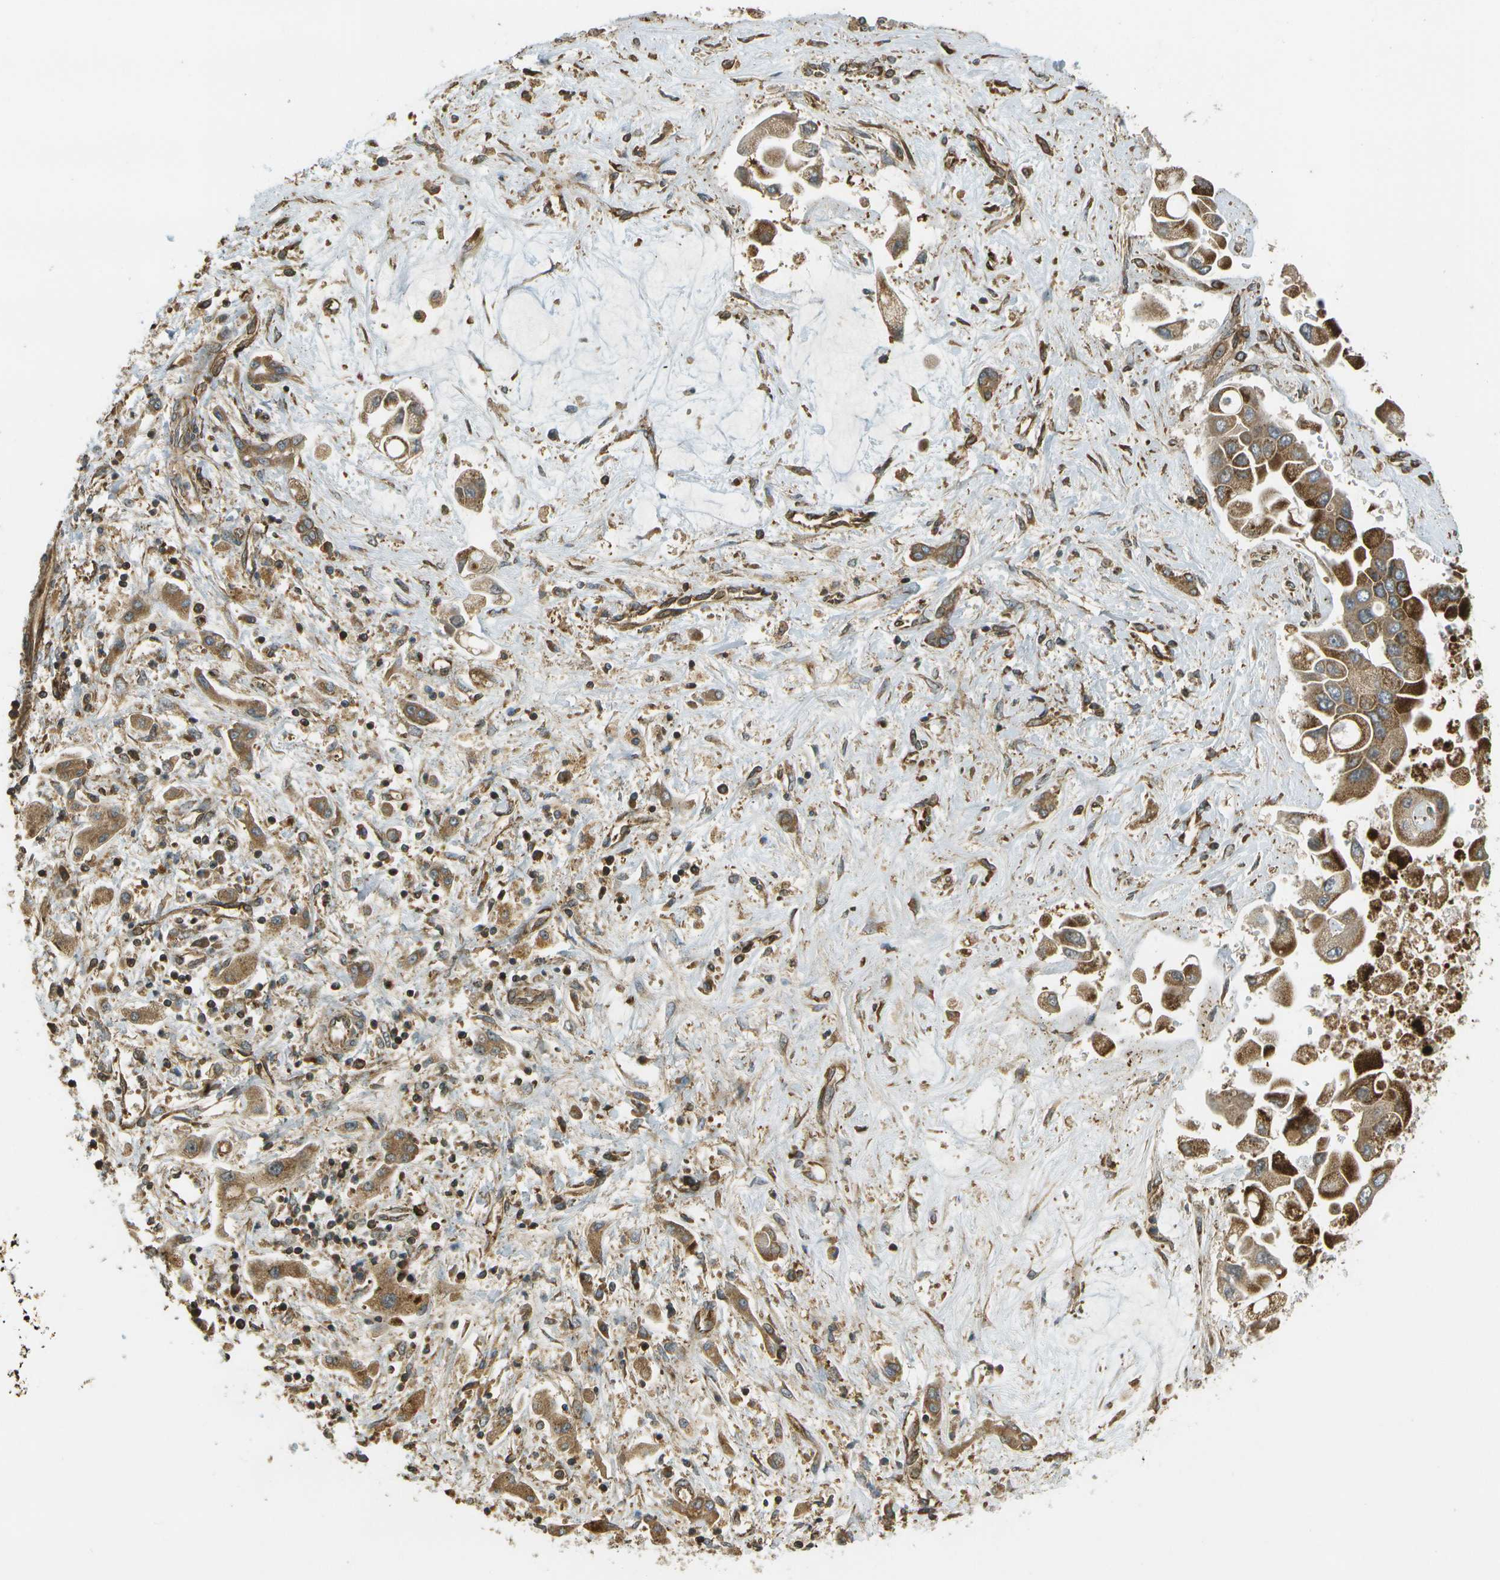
{"staining": {"intensity": "moderate", "quantity": ">75%", "location": "cytoplasmic/membranous"}, "tissue": "liver cancer", "cell_type": "Tumor cells", "image_type": "cancer", "snomed": [{"axis": "morphology", "description": "Cholangiocarcinoma"}, {"axis": "topography", "description": "Liver"}], "caption": "Immunohistochemistry staining of cholangiocarcinoma (liver), which reveals medium levels of moderate cytoplasmic/membranous staining in about >75% of tumor cells indicating moderate cytoplasmic/membranous protein positivity. The staining was performed using DAB (brown) for protein detection and nuclei were counterstained in hematoxylin (blue).", "gene": "LRP12", "patient": {"sex": "male", "age": 50}}